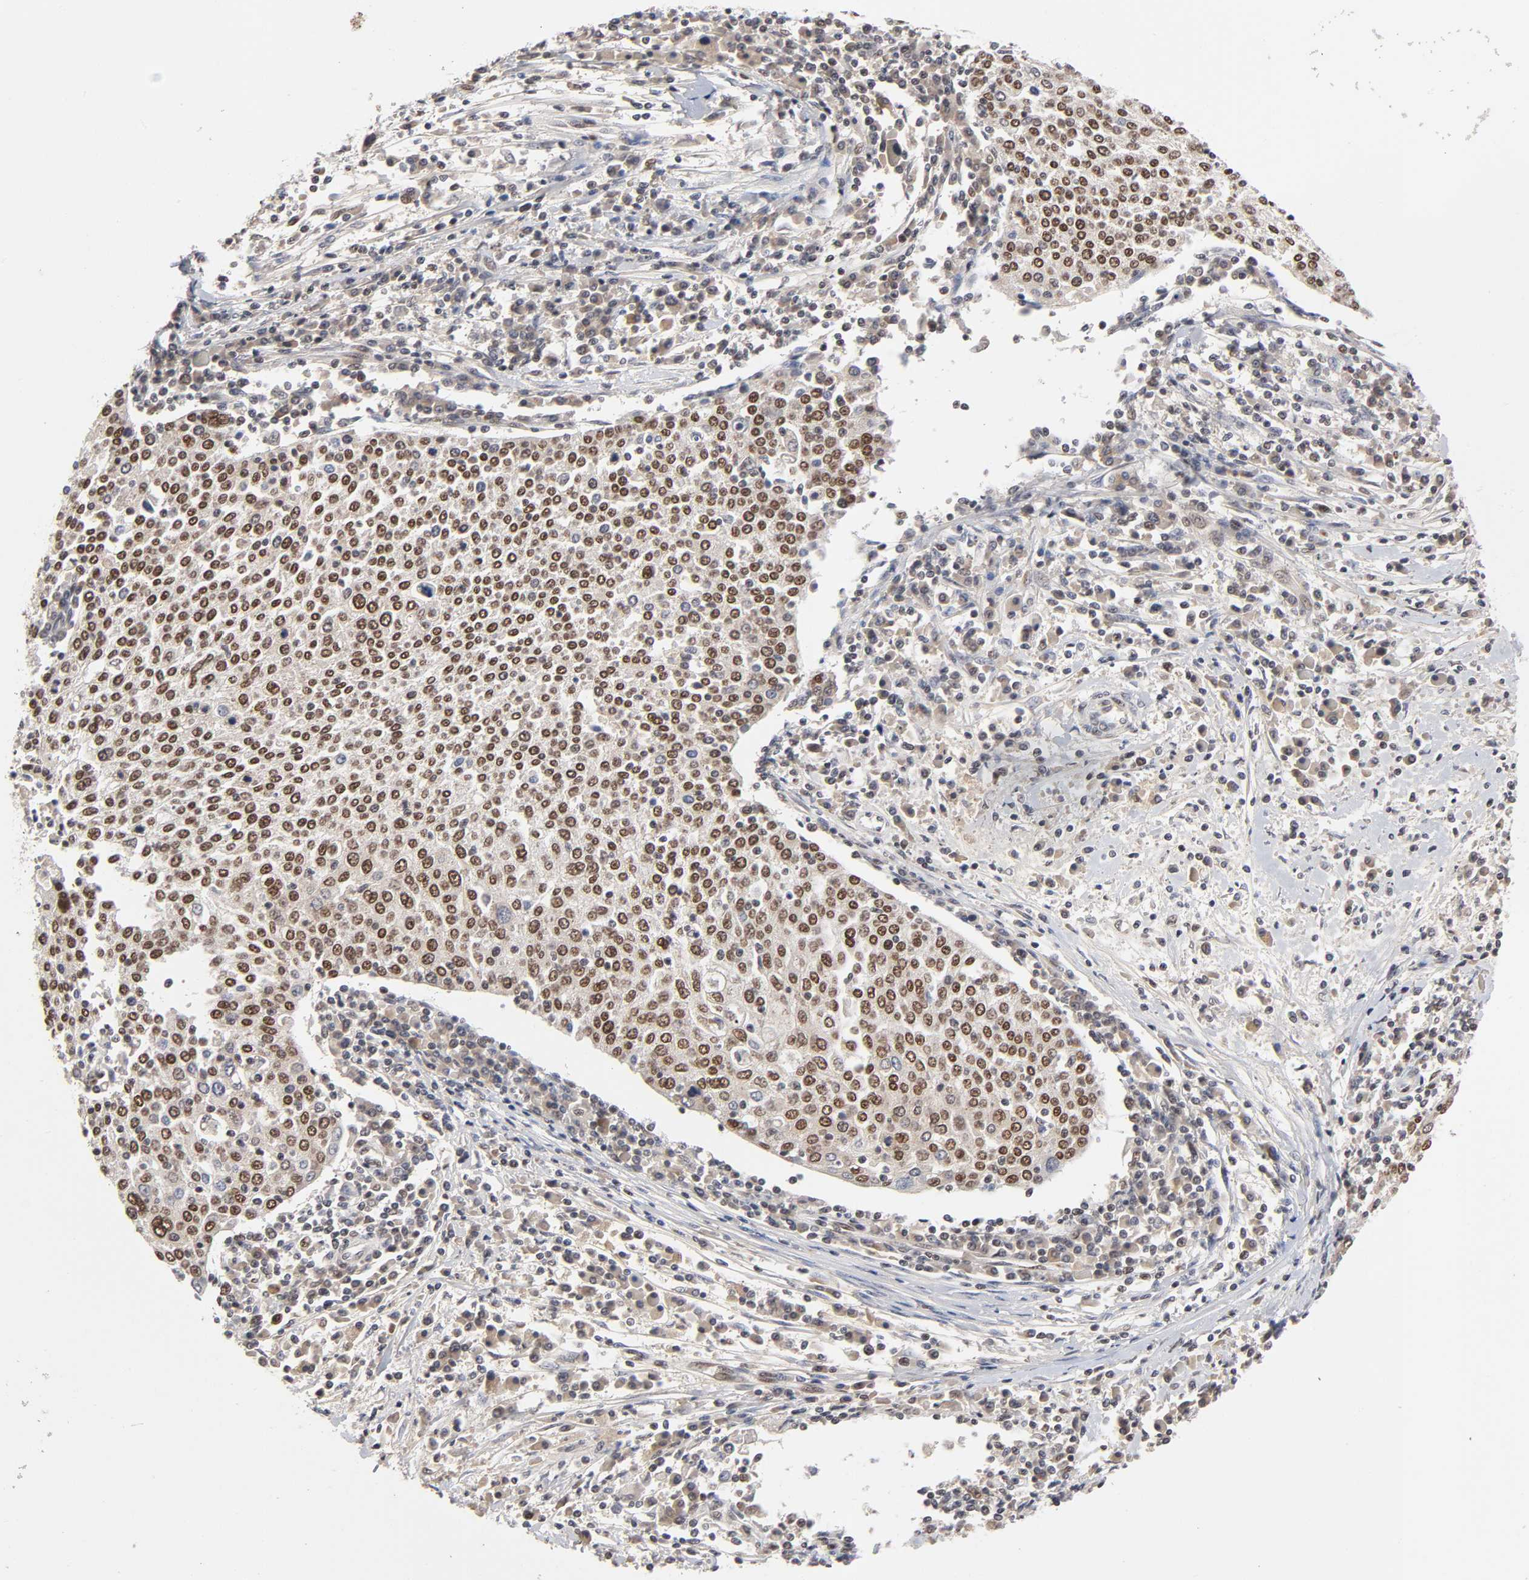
{"staining": {"intensity": "strong", "quantity": ">75%", "location": "cytoplasmic/membranous,nuclear"}, "tissue": "cervical cancer", "cell_type": "Tumor cells", "image_type": "cancer", "snomed": [{"axis": "morphology", "description": "Squamous cell carcinoma, NOS"}, {"axis": "topography", "description": "Cervix"}], "caption": "Protein staining of cervical cancer tissue reveals strong cytoplasmic/membranous and nuclear expression in about >75% of tumor cells.", "gene": "EP300", "patient": {"sex": "female", "age": 40}}